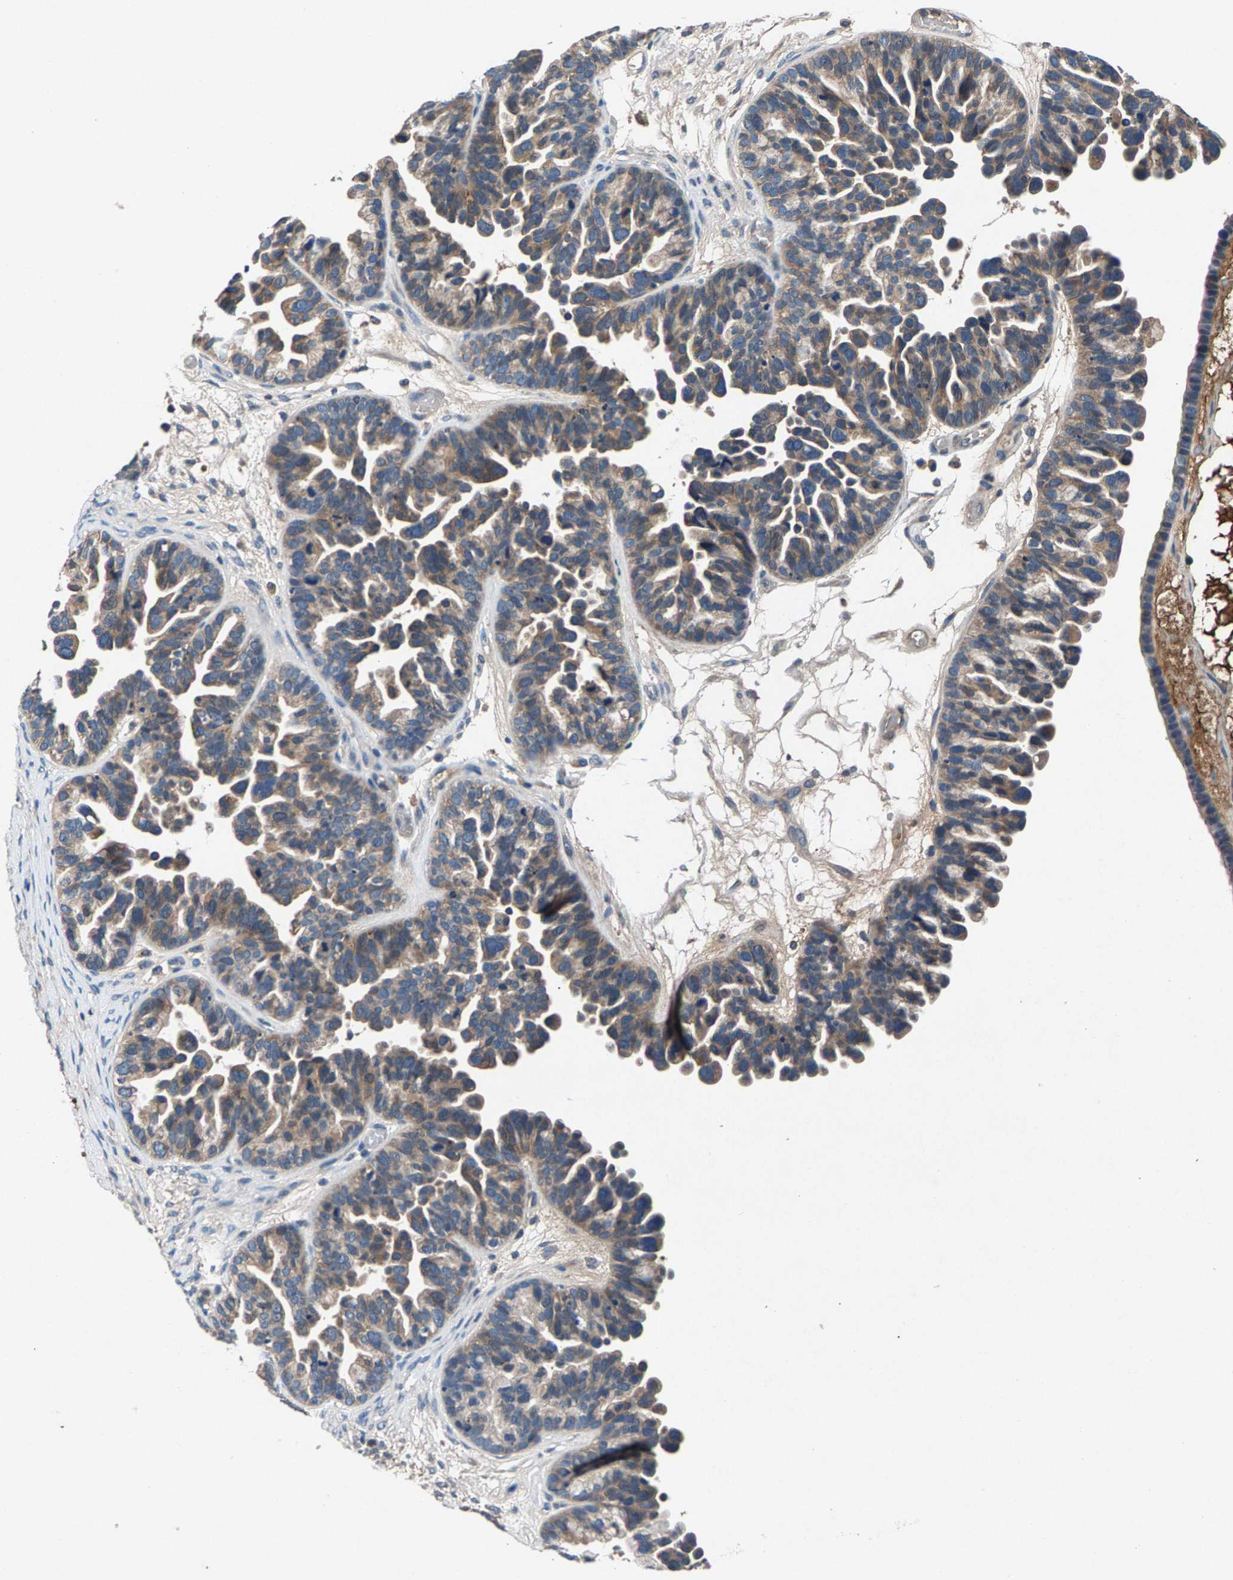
{"staining": {"intensity": "weak", "quantity": ">75%", "location": "cytoplasmic/membranous"}, "tissue": "ovarian cancer", "cell_type": "Tumor cells", "image_type": "cancer", "snomed": [{"axis": "morphology", "description": "Cystadenocarcinoma, serous, NOS"}, {"axis": "topography", "description": "Ovary"}], "caption": "An IHC micrograph of neoplastic tissue is shown. Protein staining in brown labels weak cytoplasmic/membranous positivity in serous cystadenocarcinoma (ovarian) within tumor cells.", "gene": "PRXL2C", "patient": {"sex": "female", "age": 56}}